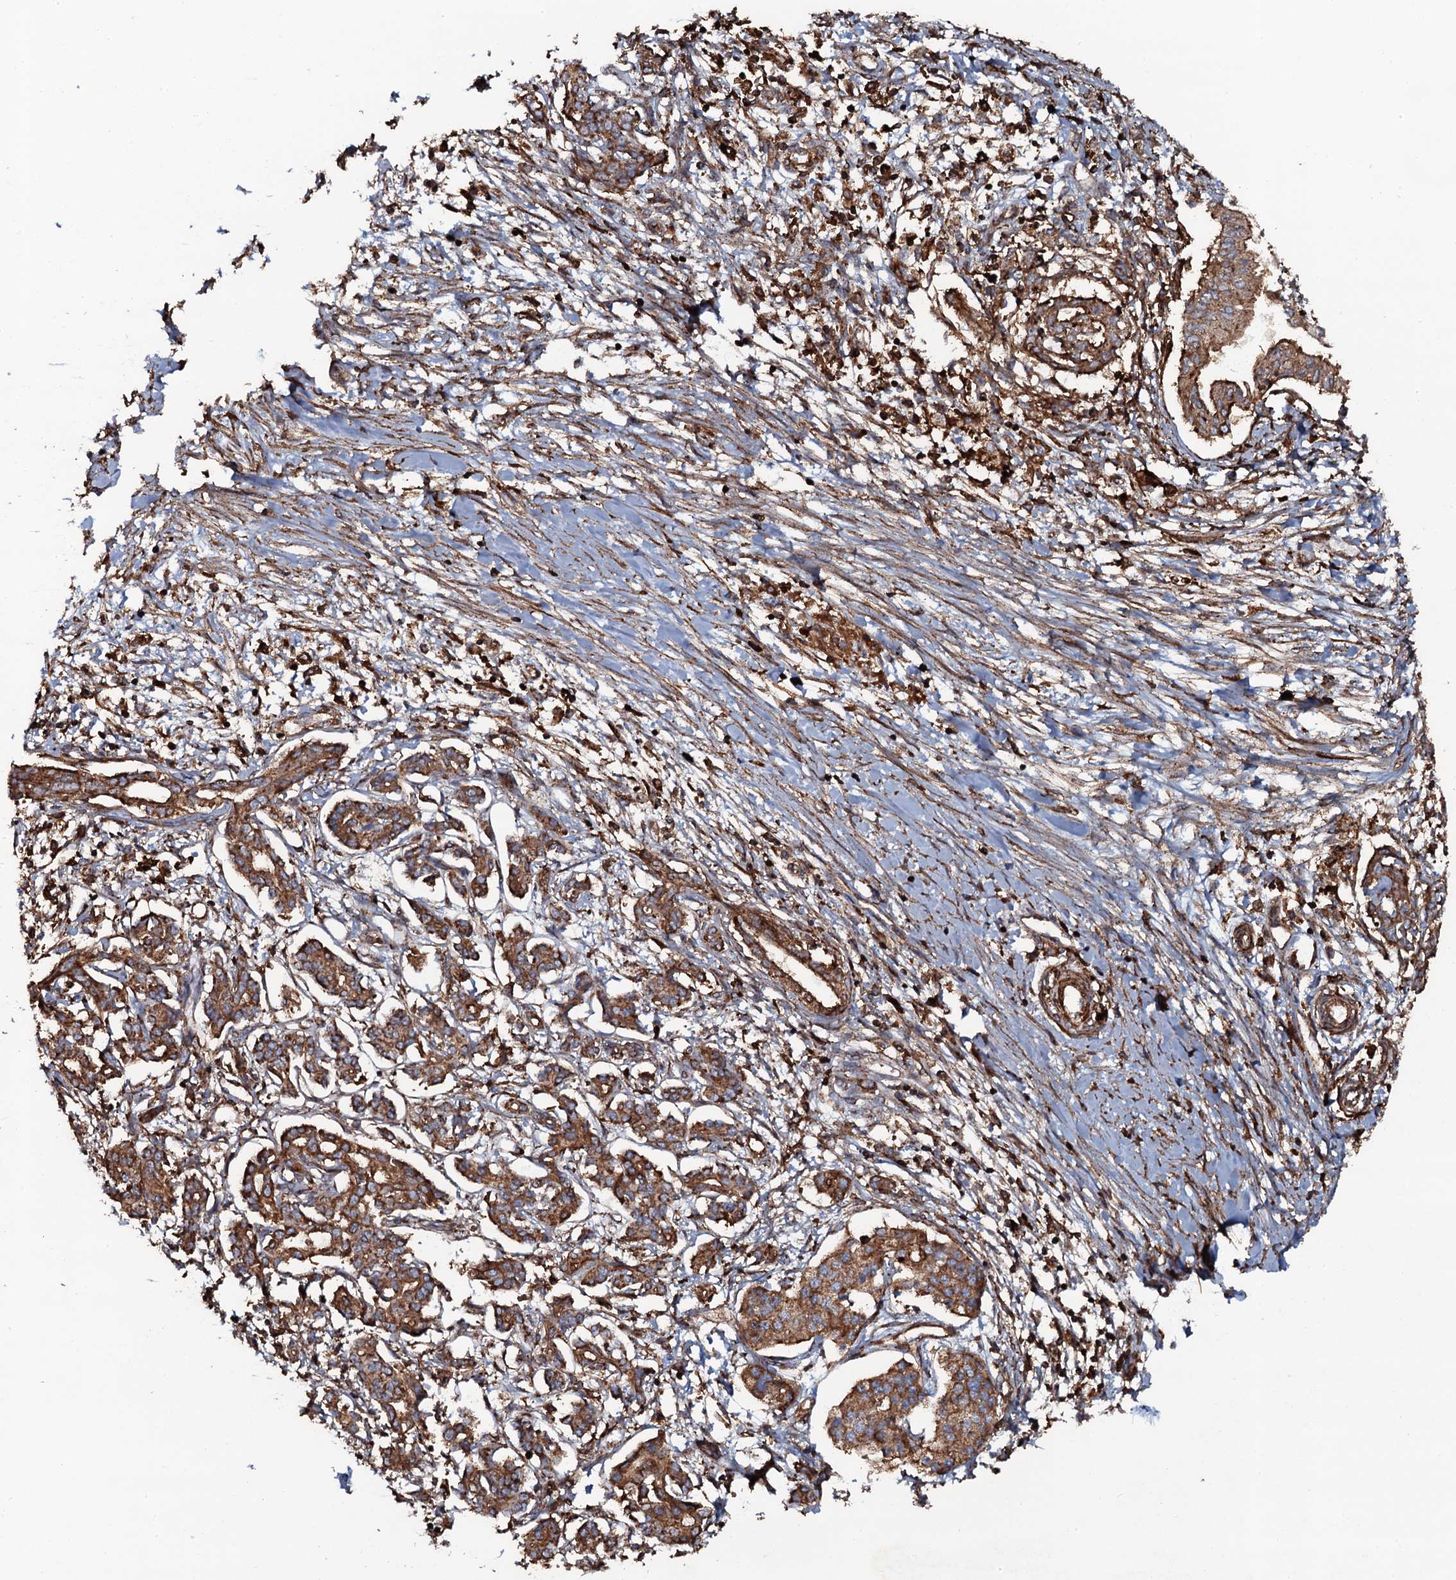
{"staining": {"intensity": "moderate", "quantity": ">75%", "location": "cytoplasmic/membranous"}, "tissue": "pancreatic cancer", "cell_type": "Tumor cells", "image_type": "cancer", "snomed": [{"axis": "morphology", "description": "Adenocarcinoma, NOS"}, {"axis": "topography", "description": "Pancreas"}], "caption": "The photomicrograph displays a brown stain indicating the presence of a protein in the cytoplasmic/membranous of tumor cells in pancreatic adenocarcinoma.", "gene": "VWA8", "patient": {"sex": "female", "age": 50}}